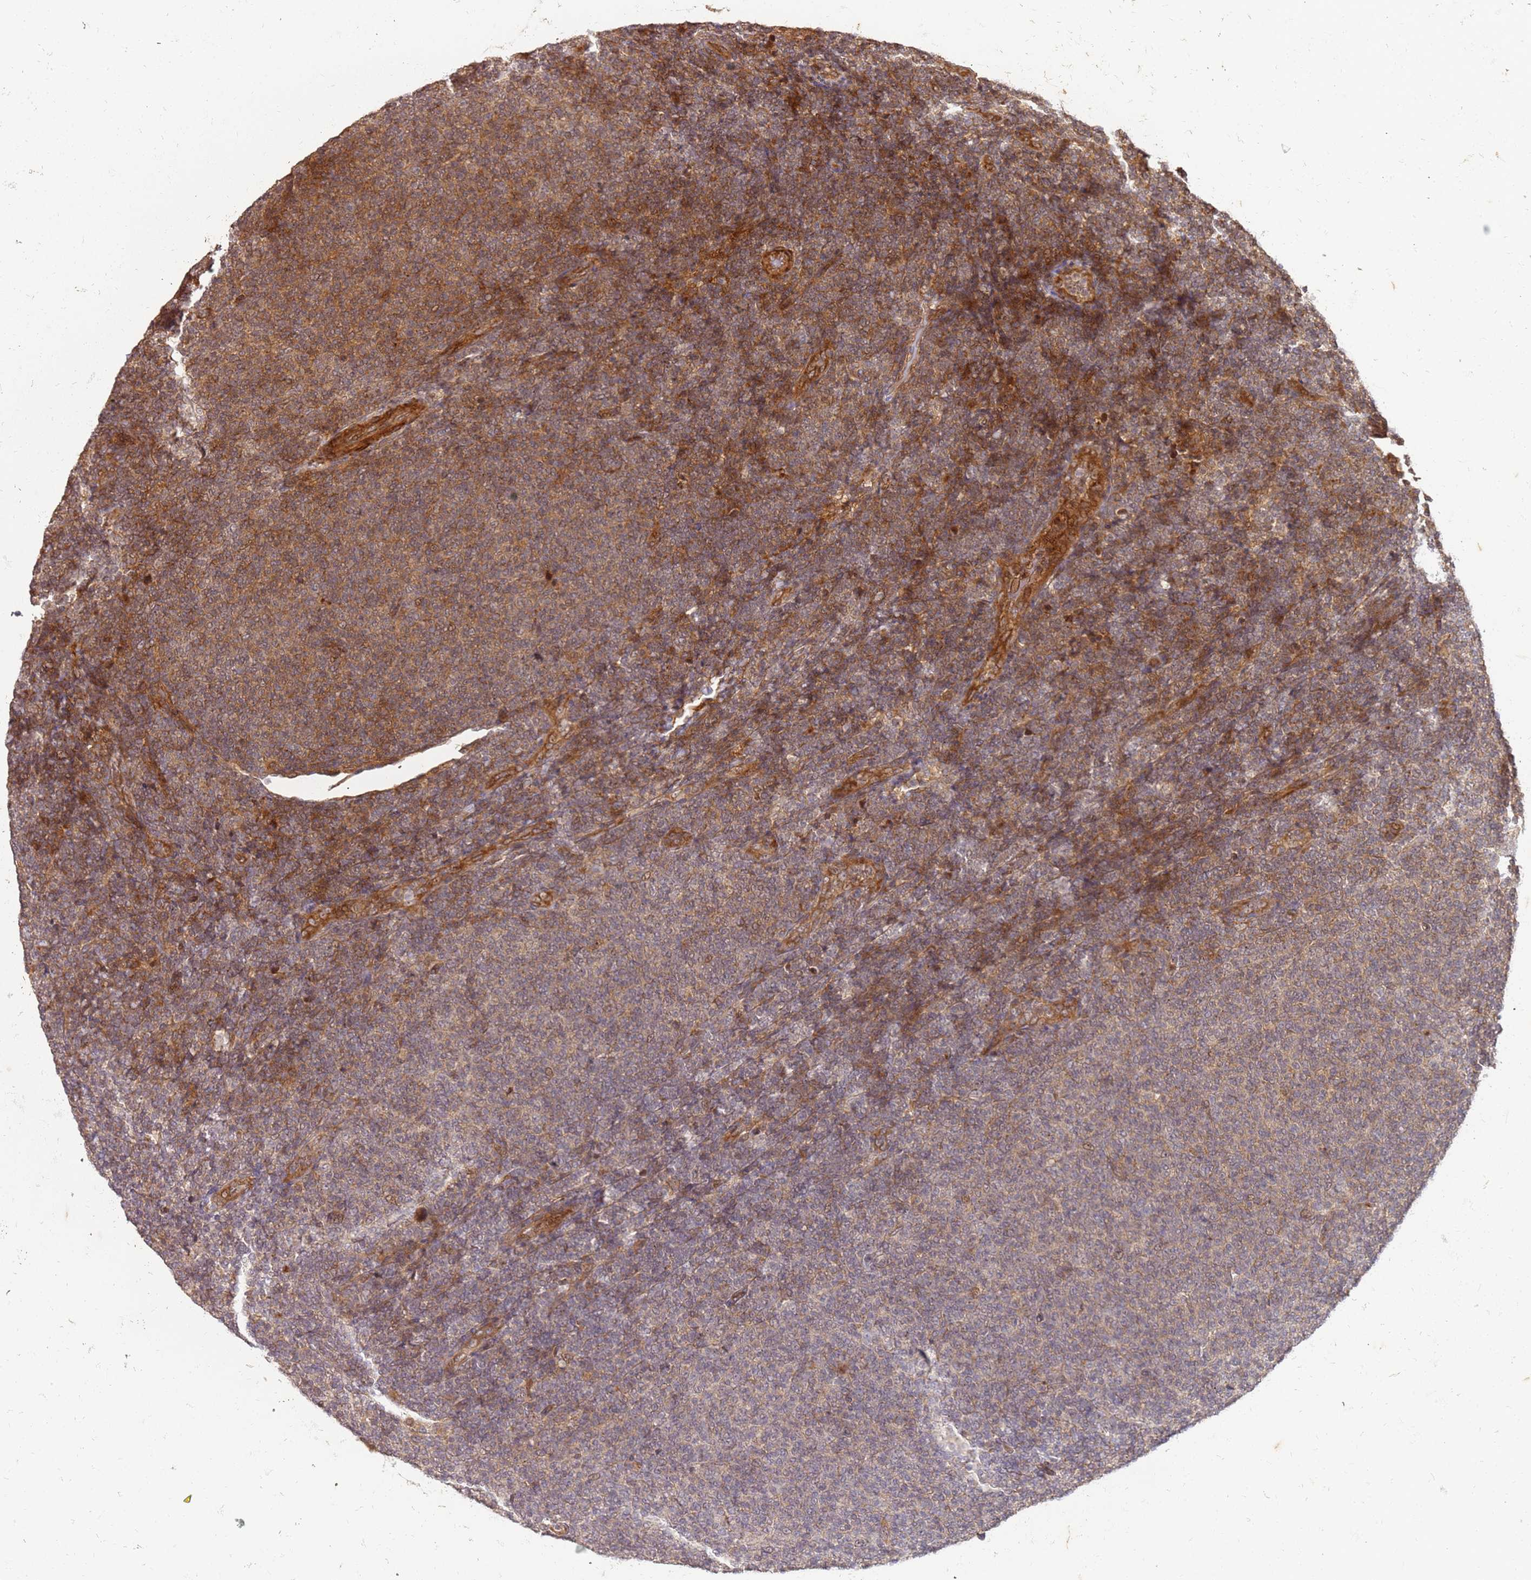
{"staining": {"intensity": "moderate", "quantity": "25%-75%", "location": "nuclear"}, "tissue": "lymphoma", "cell_type": "Tumor cells", "image_type": "cancer", "snomed": [{"axis": "morphology", "description": "Malignant lymphoma, non-Hodgkin's type, Low grade"}, {"axis": "topography", "description": "Lymph node"}], "caption": "Immunohistochemical staining of lymphoma displays moderate nuclear protein positivity in approximately 25%-75% of tumor cells.", "gene": "ST18", "patient": {"sex": "male", "age": 66}}